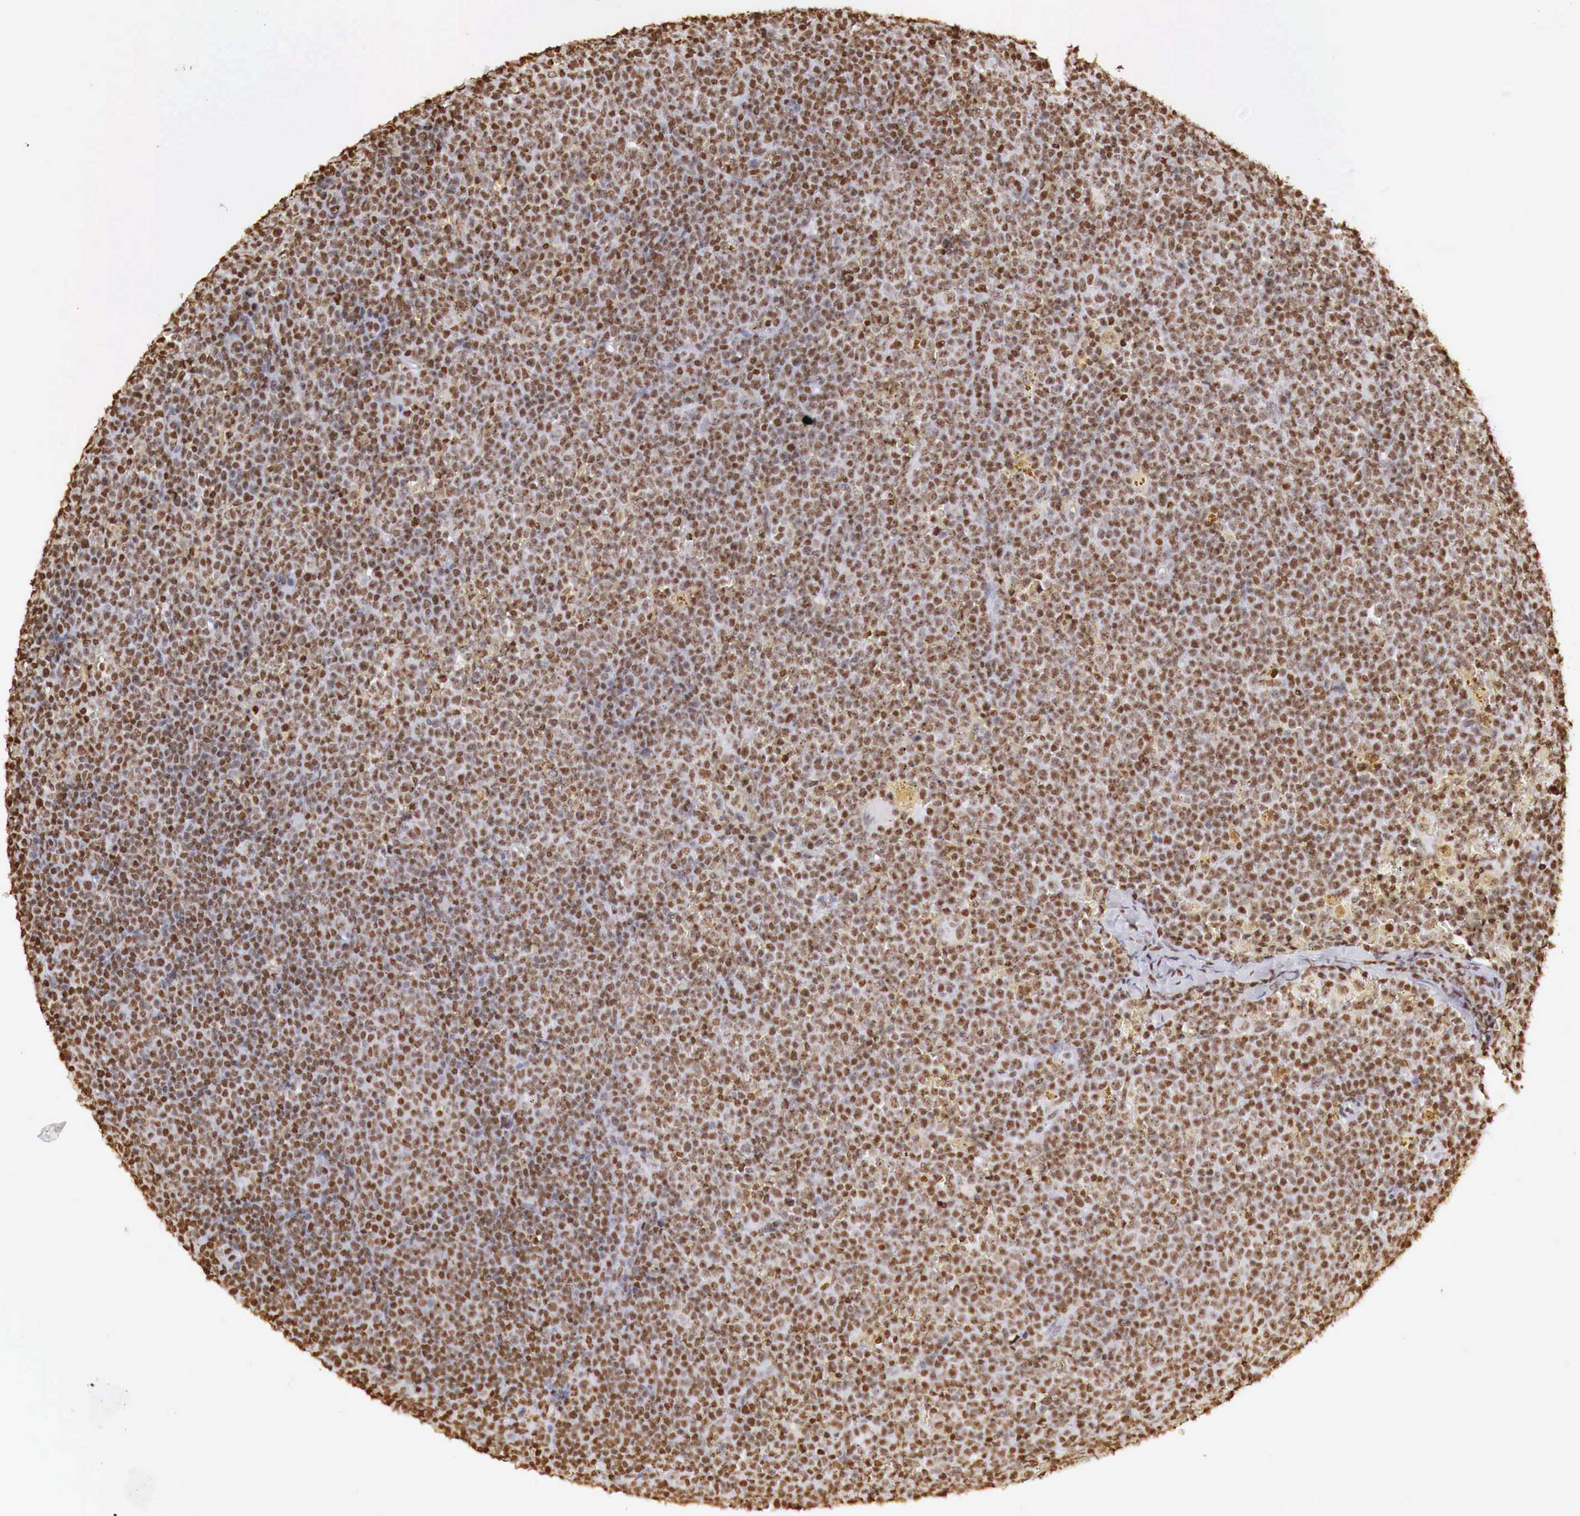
{"staining": {"intensity": "strong", "quantity": ">75%", "location": "nuclear"}, "tissue": "lymphoma", "cell_type": "Tumor cells", "image_type": "cancer", "snomed": [{"axis": "morphology", "description": "Malignant lymphoma, non-Hodgkin's type, Low grade"}, {"axis": "topography", "description": "Lymph node"}], "caption": "Strong nuclear expression for a protein is appreciated in approximately >75% of tumor cells of lymphoma using IHC.", "gene": "DKC1", "patient": {"sex": "male", "age": 50}}